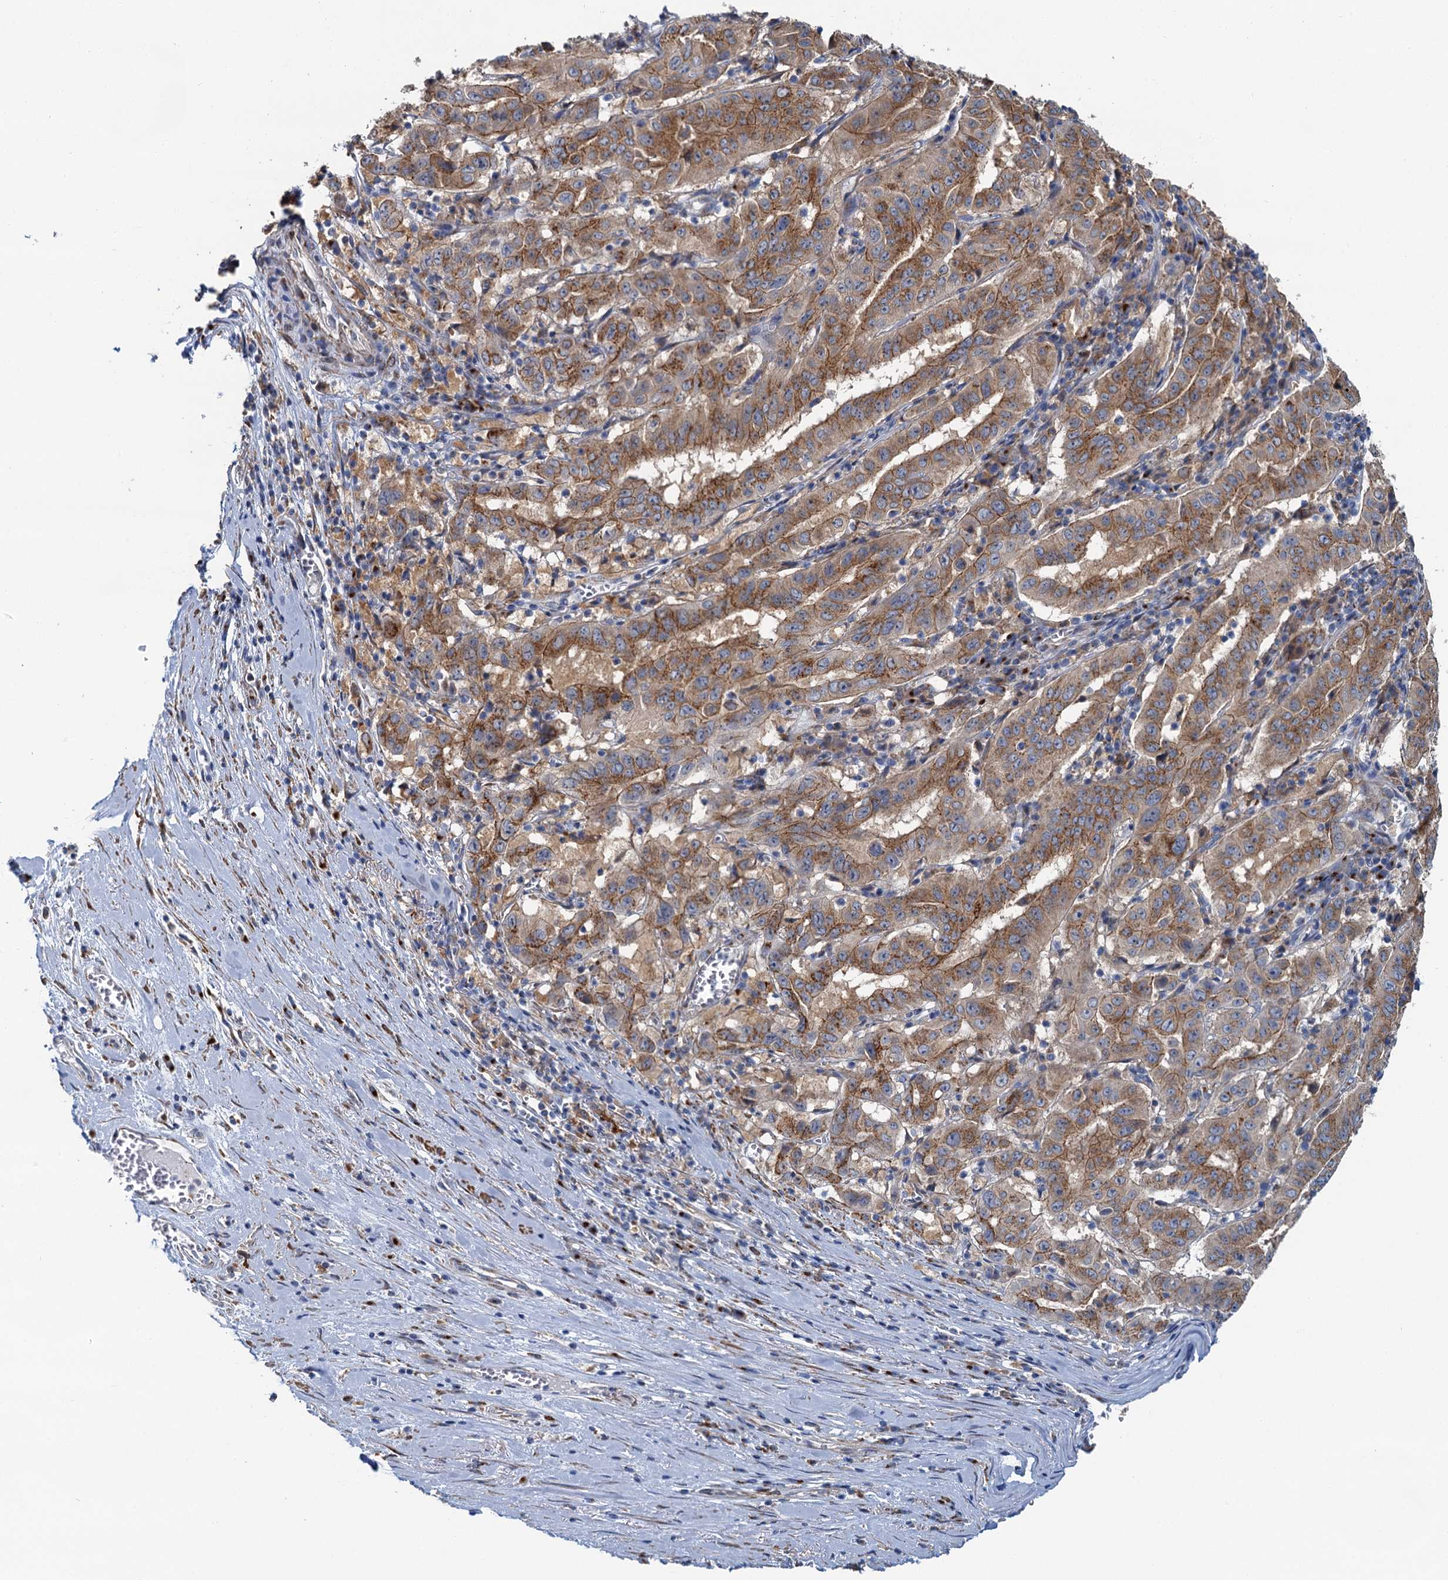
{"staining": {"intensity": "moderate", "quantity": ">75%", "location": "cytoplasmic/membranous"}, "tissue": "pancreatic cancer", "cell_type": "Tumor cells", "image_type": "cancer", "snomed": [{"axis": "morphology", "description": "Adenocarcinoma, NOS"}, {"axis": "topography", "description": "Pancreas"}], "caption": "This histopathology image shows immunohistochemistry (IHC) staining of pancreatic cancer (adenocarcinoma), with medium moderate cytoplasmic/membranous expression in about >75% of tumor cells.", "gene": "BET1L", "patient": {"sex": "male", "age": 63}}